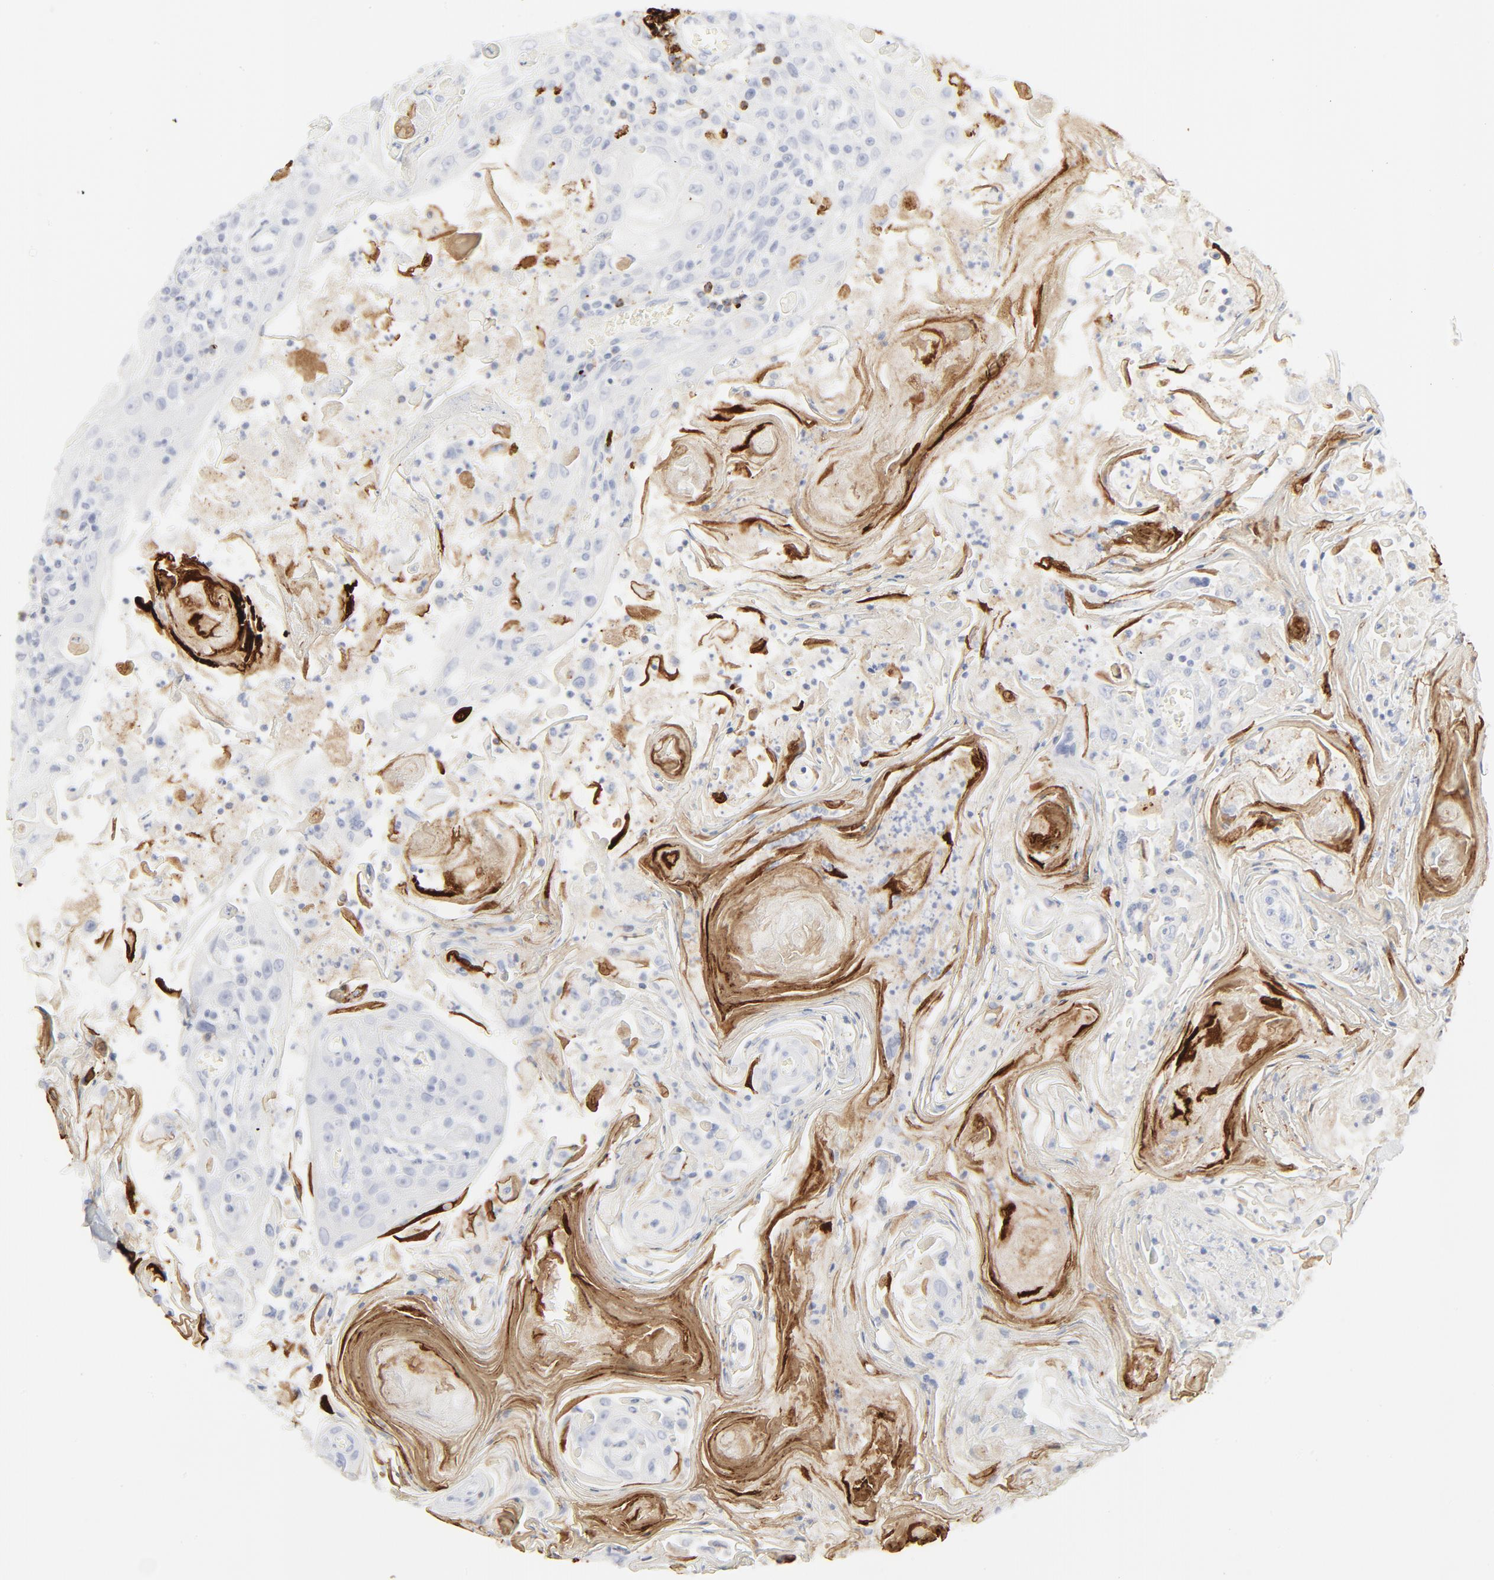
{"staining": {"intensity": "strong", "quantity": "25%-75%", "location": "cytoplasmic/membranous"}, "tissue": "head and neck cancer", "cell_type": "Tumor cells", "image_type": "cancer", "snomed": [{"axis": "morphology", "description": "Squamous cell carcinoma, NOS"}, {"axis": "topography", "description": "Oral tissue"}, {"axis": "topography", "description": "Head-Neck"}], "caption": "This micrograph demonstrates immunohistochemistry staining of human squamous cell carcinoma (head and neck), with high strong cytoplasmic/membranous staining in about 25%-75% of tumor cells.", "gene": "CCR7", "patient": {"sex": "female", "age": 76}}